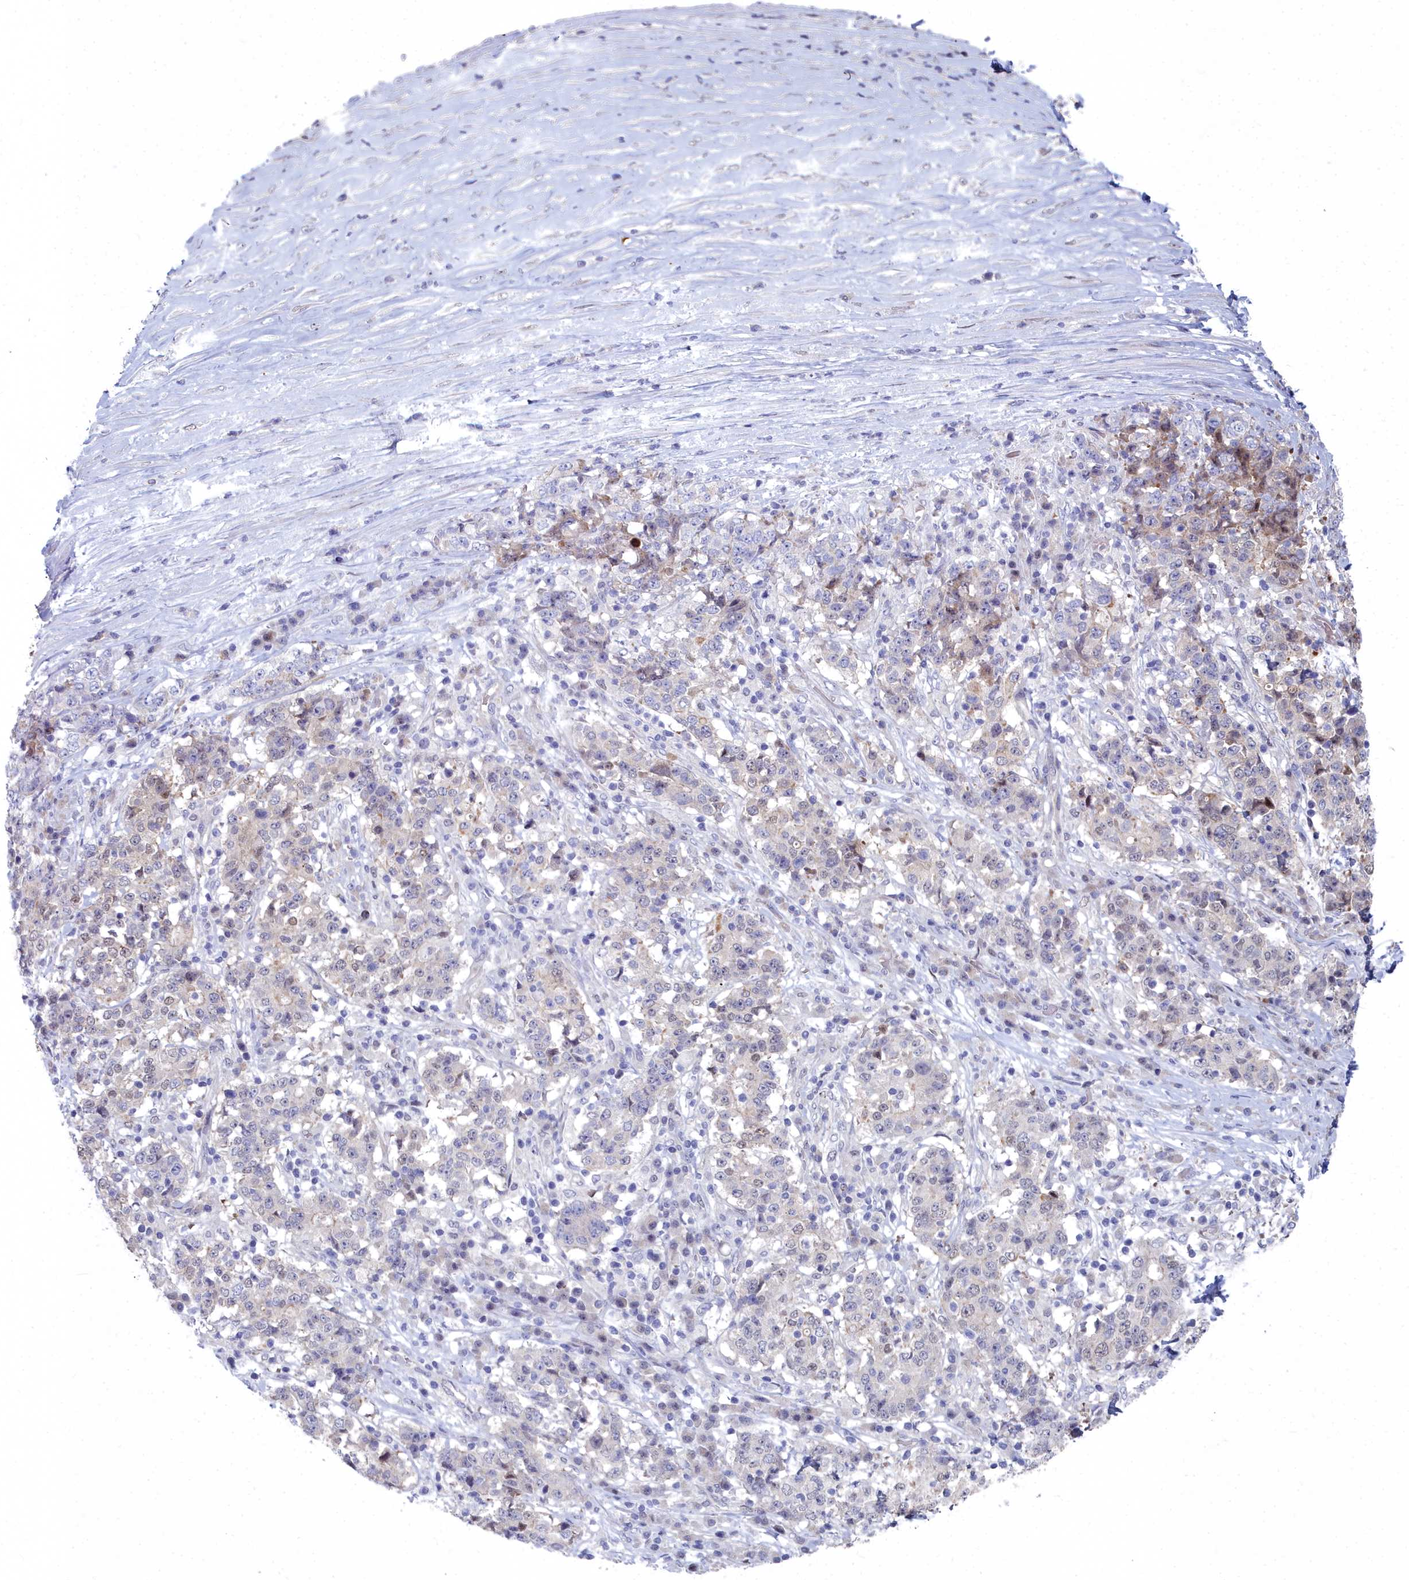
{"staining": {"intensity": "negative", "quantity": "none", "location": "none"}, "tissue": "stomach cancer", "cell_type": "Tumor cells", "image_type": "cancer", "snomed": [{"axis": "morphology", "description": "Adenocarcinoma, NOS"}, {"axis": "topography", "description": "Stomach"}], "caption": "The image displays no staining of tumor cells in stomach adenocarcinoma.", "gene": "RPS27A", "patient": {"sex": "male", "age": 59}}